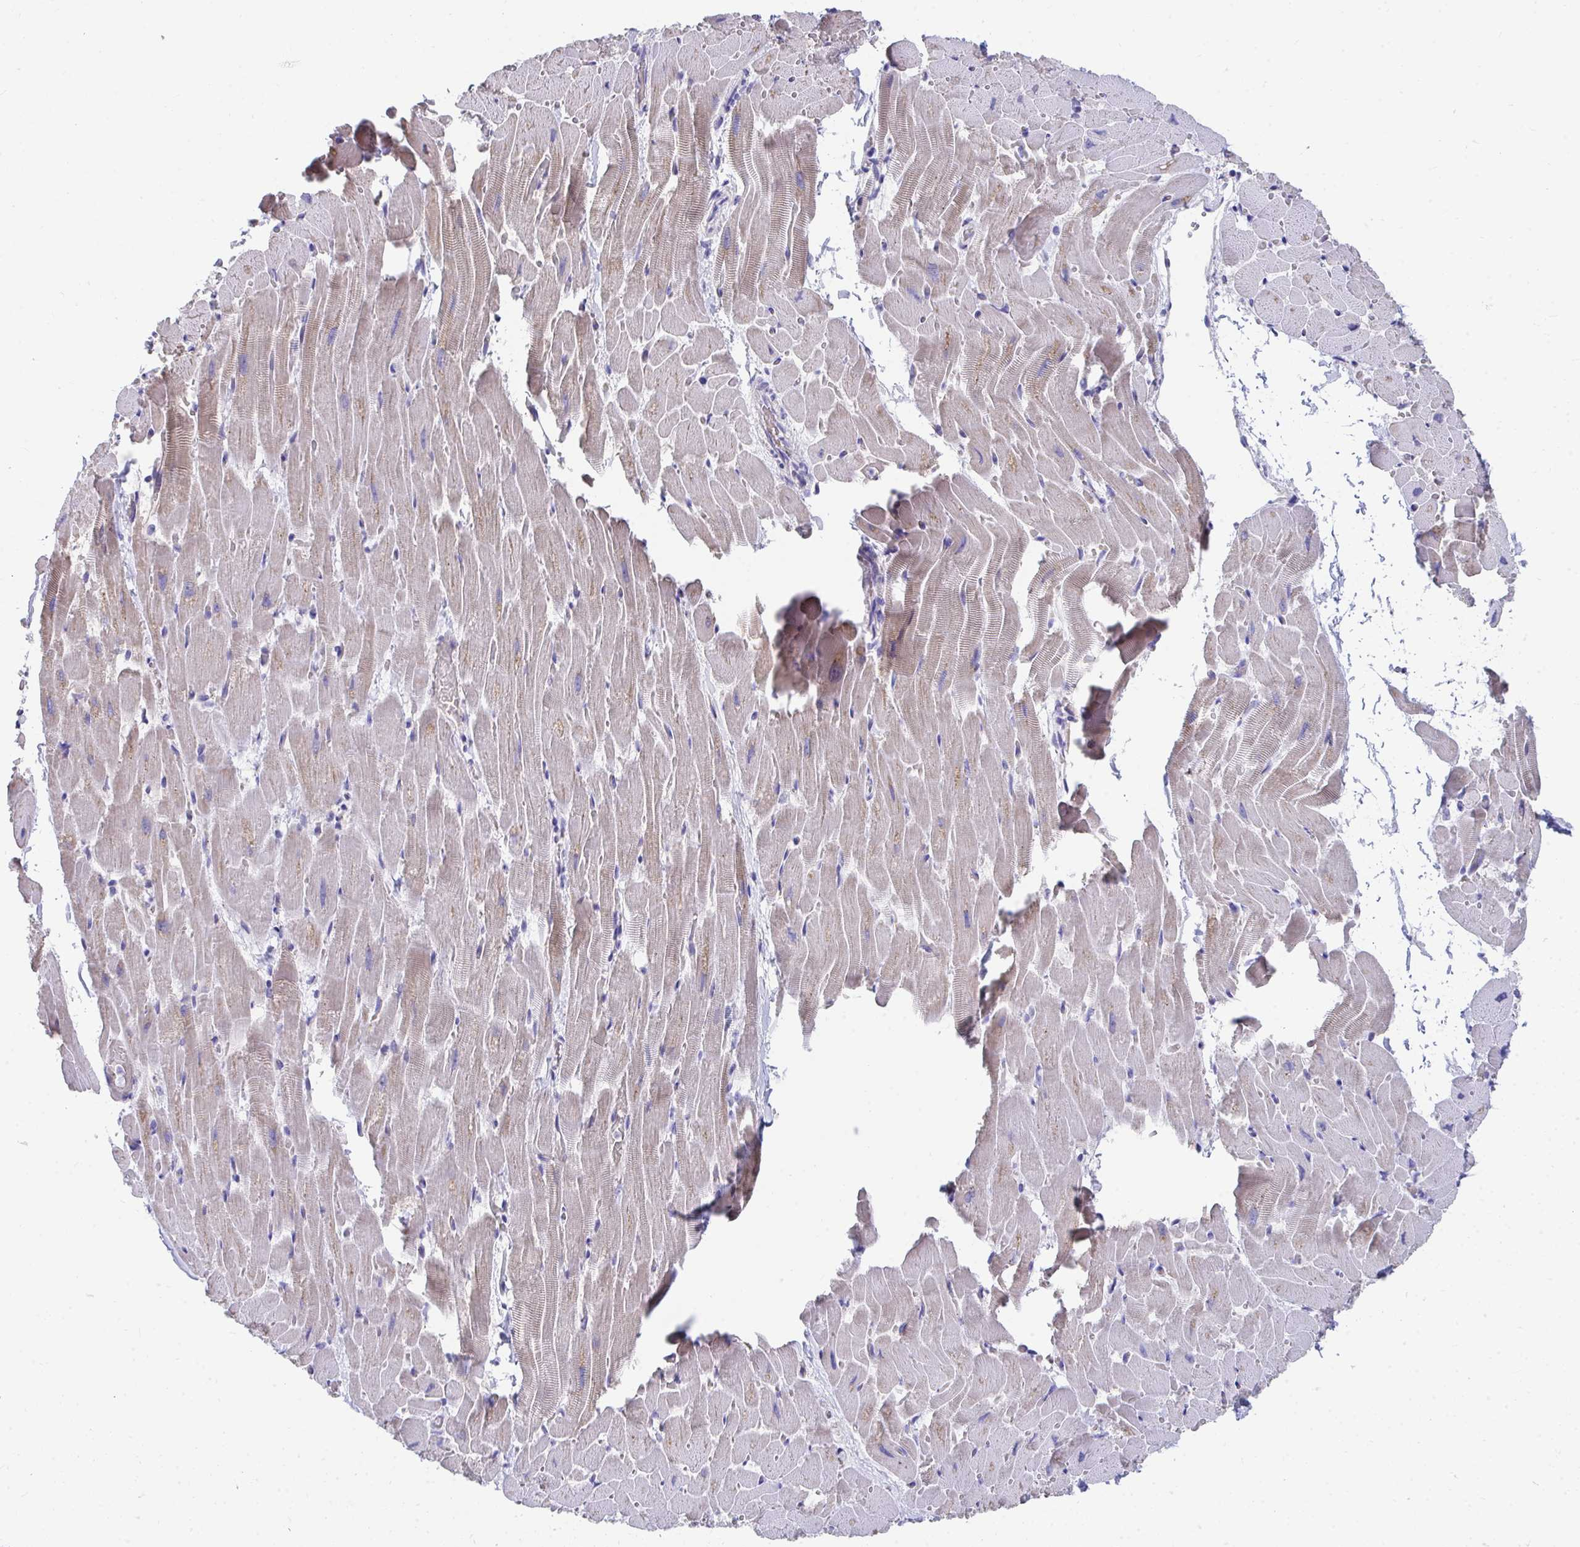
{"staining": {"intensity": "weak", "quantity": "25%-75%", "location": "cytoplasmic/membranous"}, "tissue": "heart muscle", "cell_type": "Cardiomyocytes", "image_type": "normal", "snomed": [{"axis": "morphology", "description": "Normal tissue, NOS"}, {"axis": "topography", "description": "Heart"}], "caption": "High-power microscopy captured an IHC image of unremarkable heart muscle, revealing weak cytoplasmic/membranous expression in about 25%-75% of cardiomyocytes.", "gene": "TMPRSS2", "patient": {"sex": "male", "age": 37}}